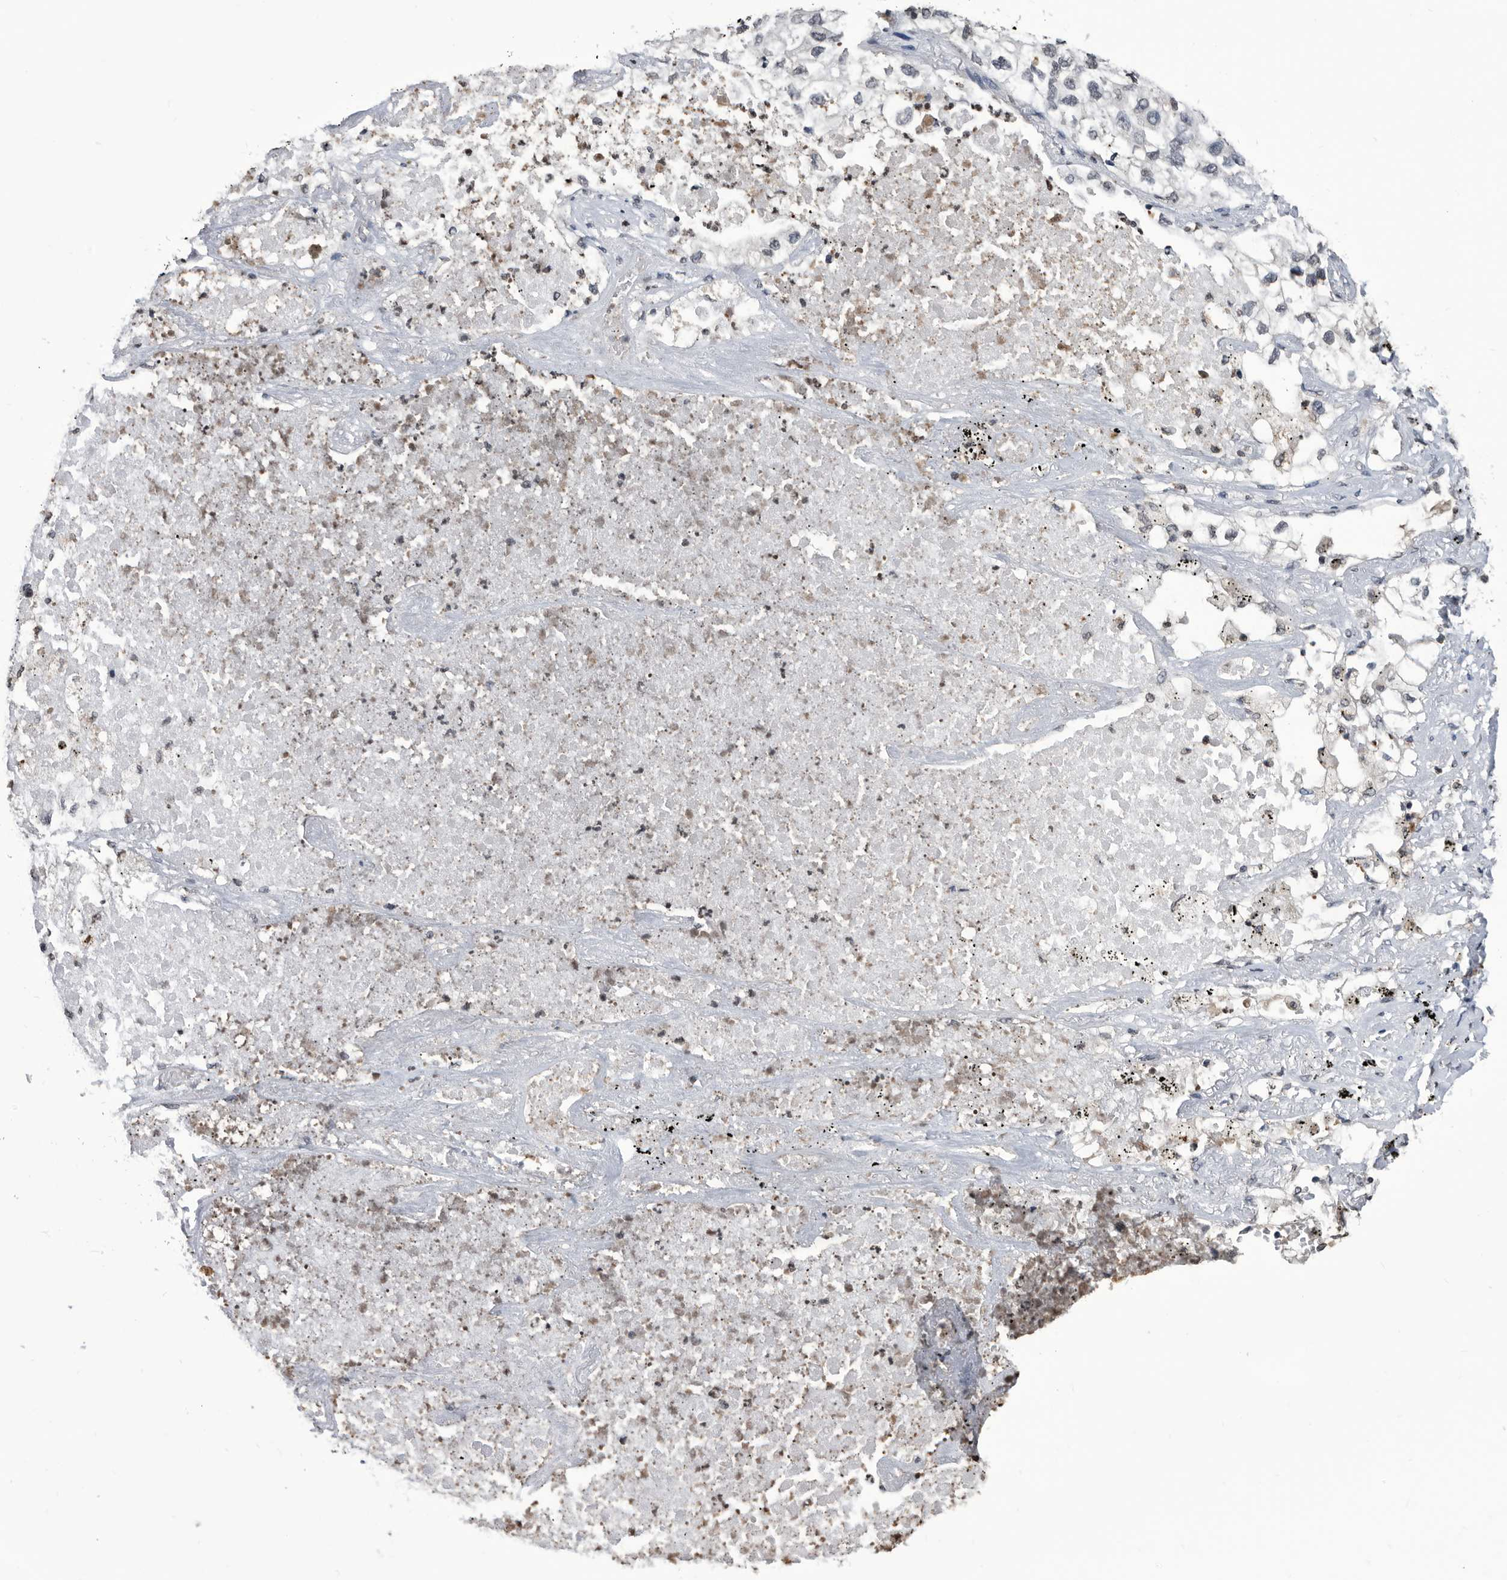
{"staining": {"intensity": "negative", "quantity": "none", "location": "none"}, "tissue": "lung cancer", "cell_type": "Tumor cells", "image_type": "cancer", "snomed": [{"axis": "morphology", "description": "Adenocarcinoma, NOS"}, {"axis": "topography", "description": "Lung"}], "caption": "Immunohistochemical staining of lung cancer (adenocarcinoma) demonstrates no significant expression in tumor cells. (DAB (3,3'-diaminobenzidine) immunohistochemistry, high magnification).", "gene": "TSTD1", "patient": {"sex": "male", "age": 63}}